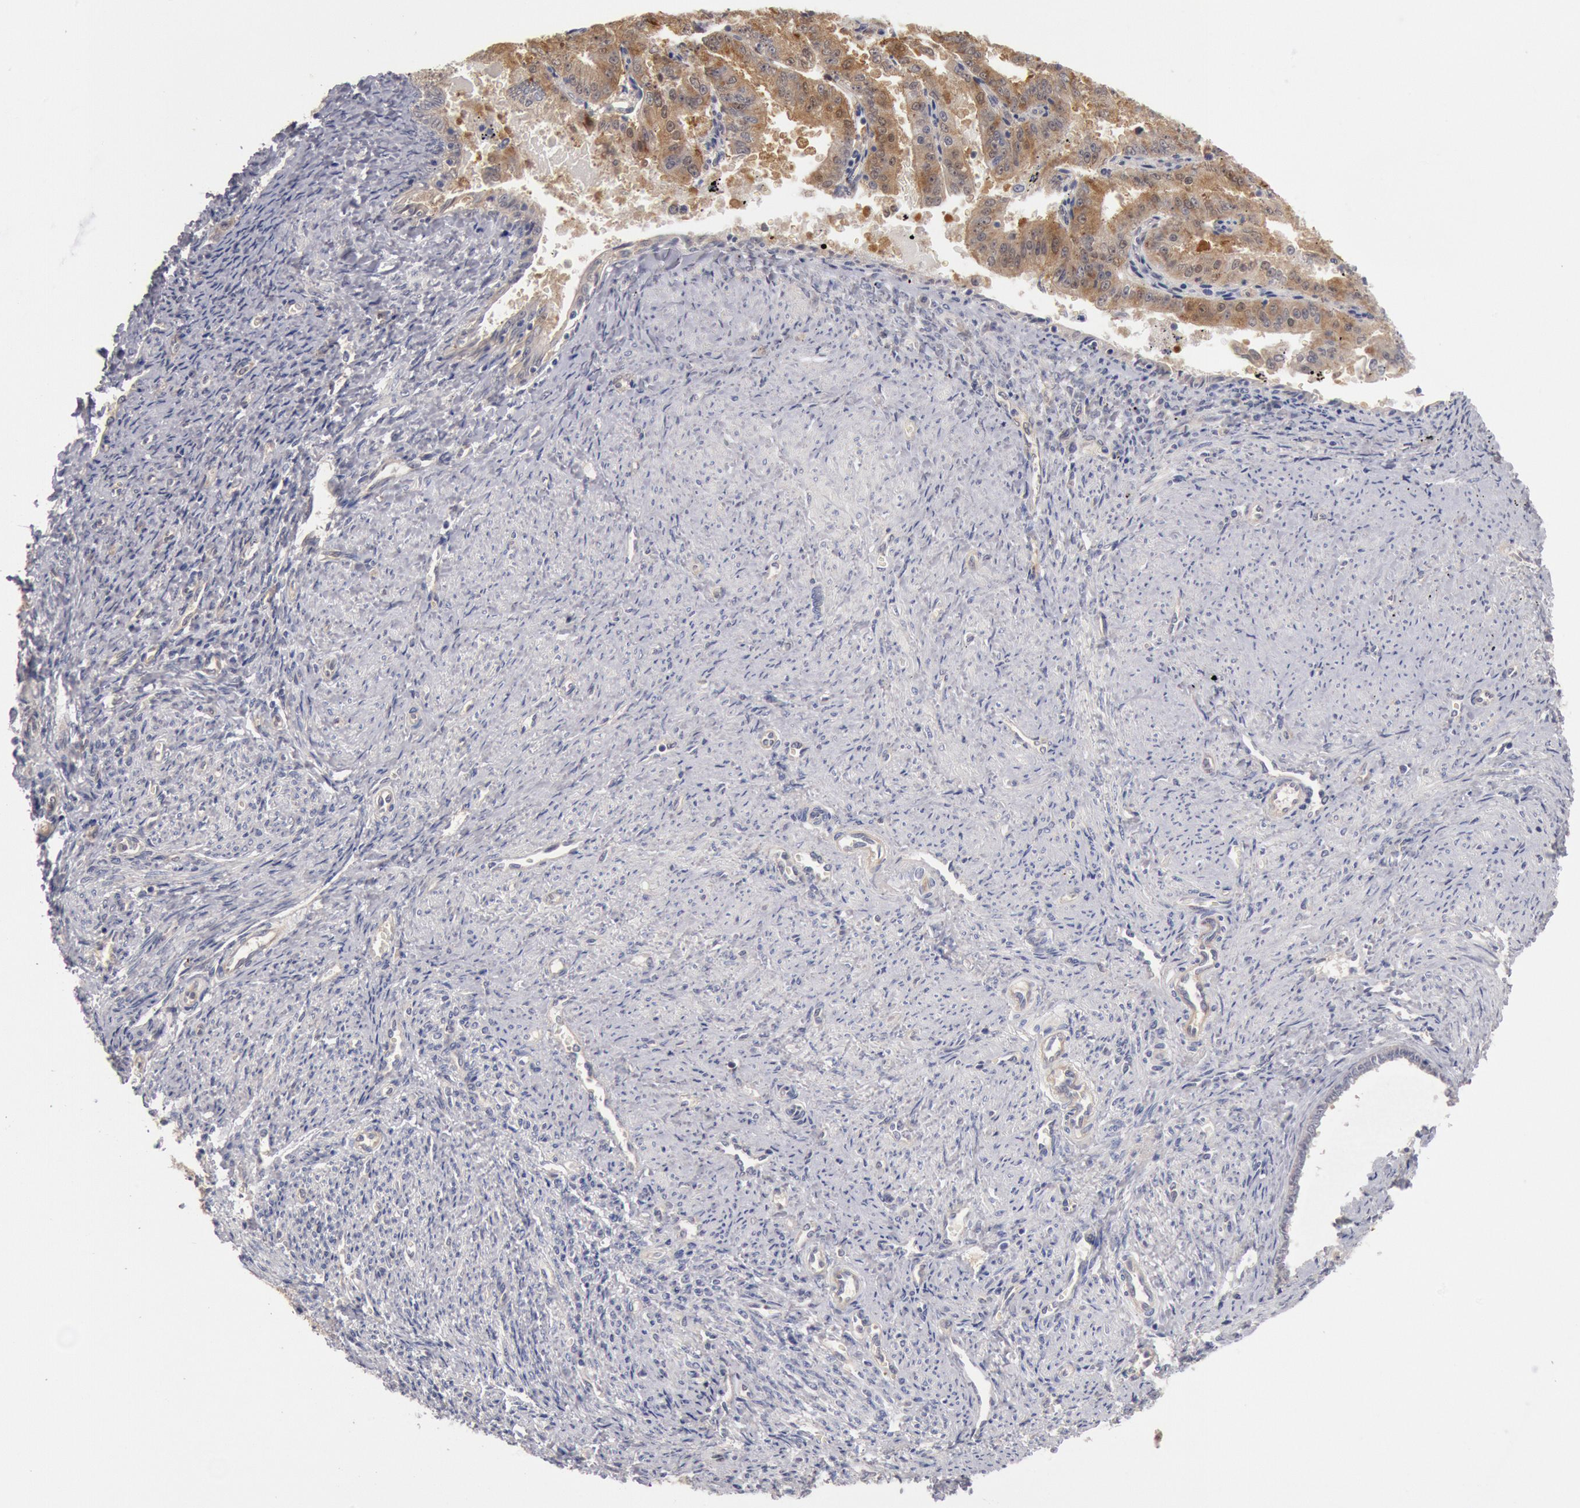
{"staining": {"intensity": "moderate", "quantity": "<25%", "location": "cytoplasmic/membranous"}, "tissue": "endometrial cancer", "cell_type": "Tumor cells", "image_type": "cancer", "snomed": [{"axis": "morphology", "description": "Adenocarcinoma, NOS"}, {"axis": "topography", "description": "Endometrium"}], "caption": "DAB (3,3'-diaminobenzidine) immunohistochemical staining of human endometrial cancer demonstrates moderate cytoplasmic/membranous protein staining in about <25% of tumor cells.", "gene": "DNAJA1", "patient": {"sex": "female", "age": 66}}